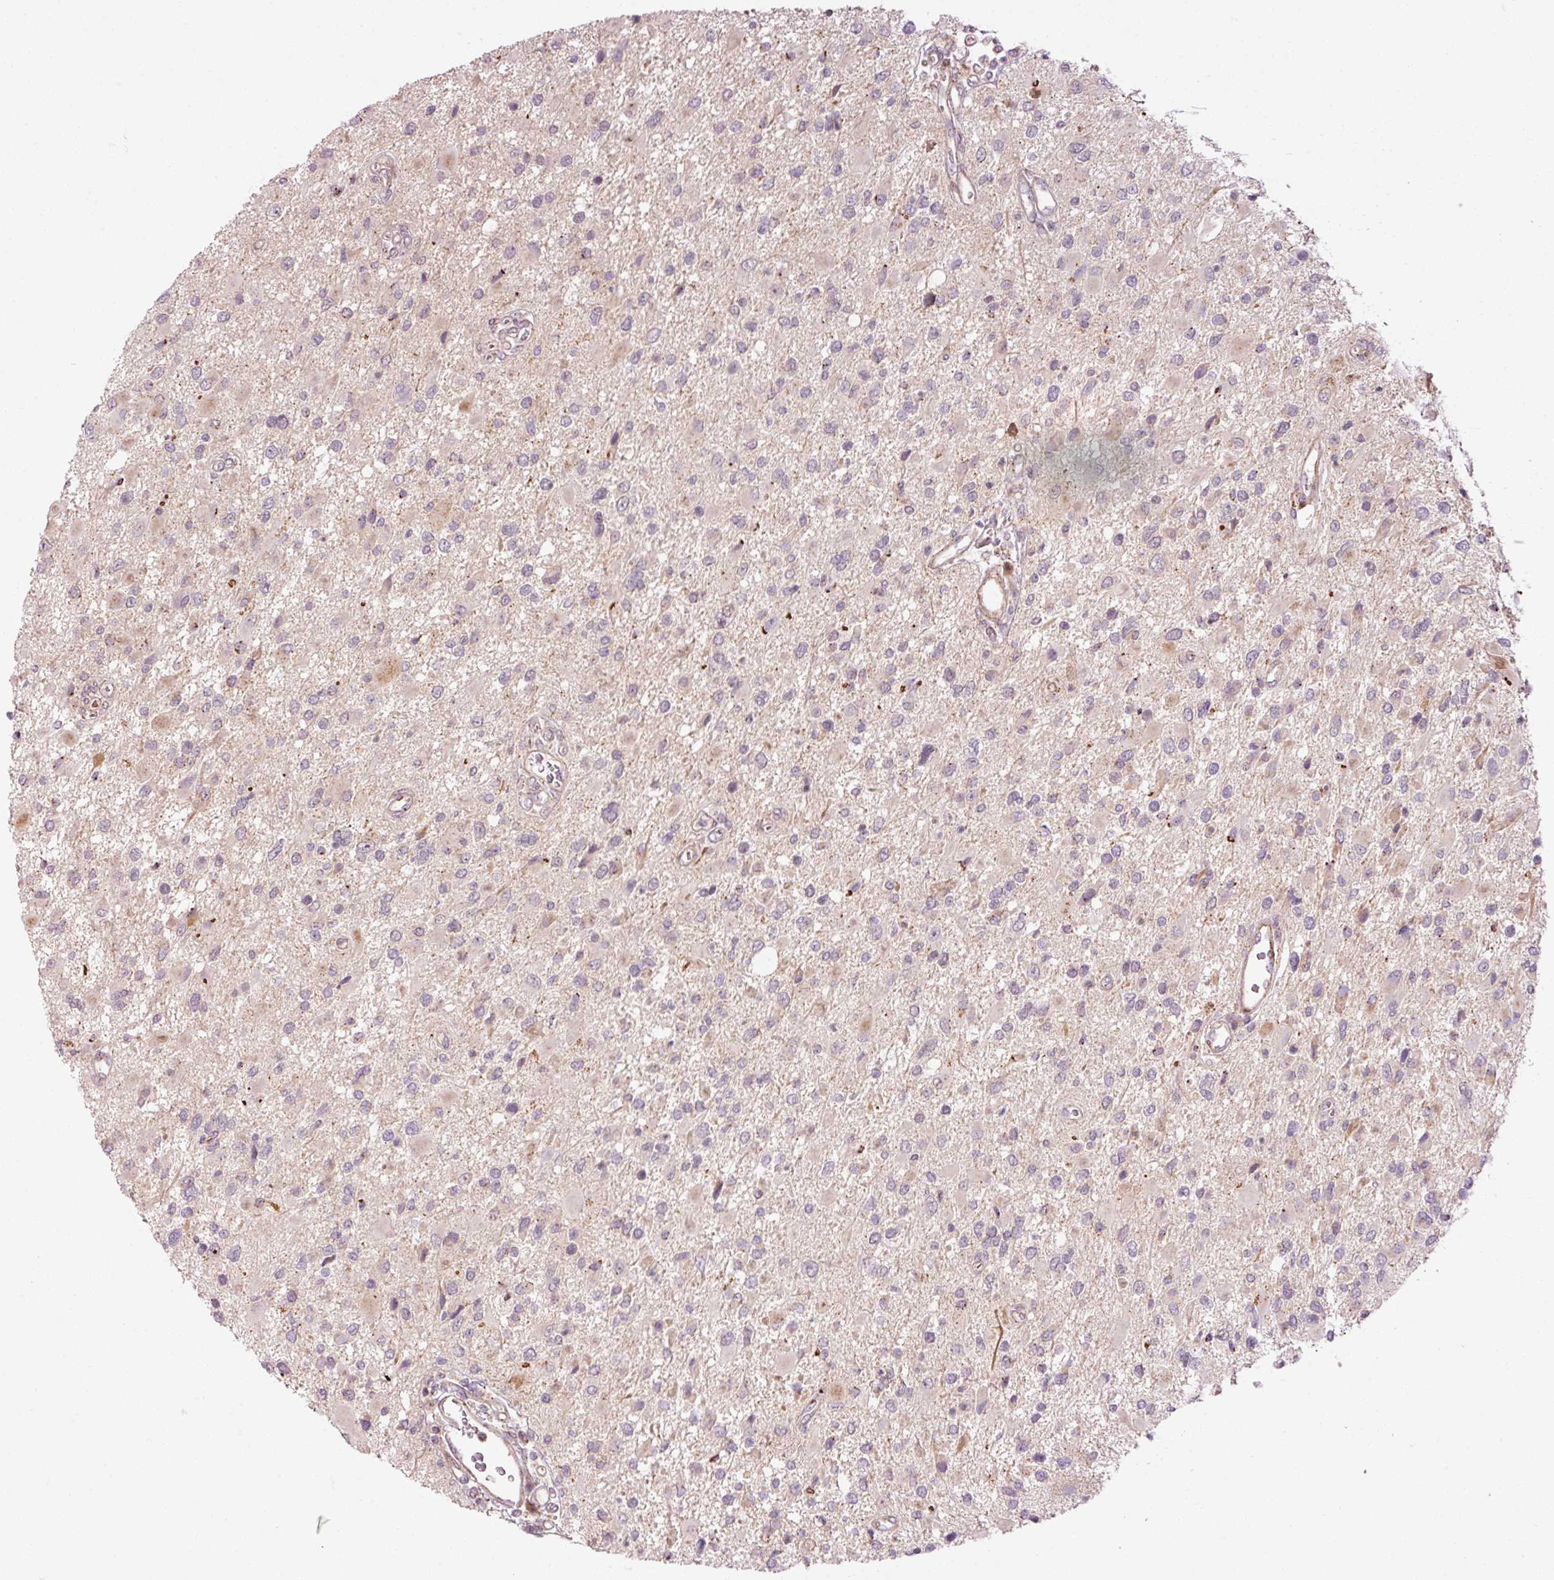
{"staining": {"intensity": "weak", "quantity": "<25%", "location": "cytoplasmic/membranous"}, "tissue": "glioma", "cell_type": "Tumor cells", "image_type": "cancer", "snomed": [{"axis": "morphology", "description": "Glioma, malignant, High grade"}, {"axis": "topography", "description": "Brain"}], "caption": "The micrograph reveals no significant staining in tumor cells of glioma. (Stains: DAB (3,3'-diaminobenzidine) immunohistochemistry with hematoxylin counter stain, Microscopy: brightfield microscopy at high magnification).", "gene": "ANKRD20A1", "patient": {"sex": "male", "age": 53}}